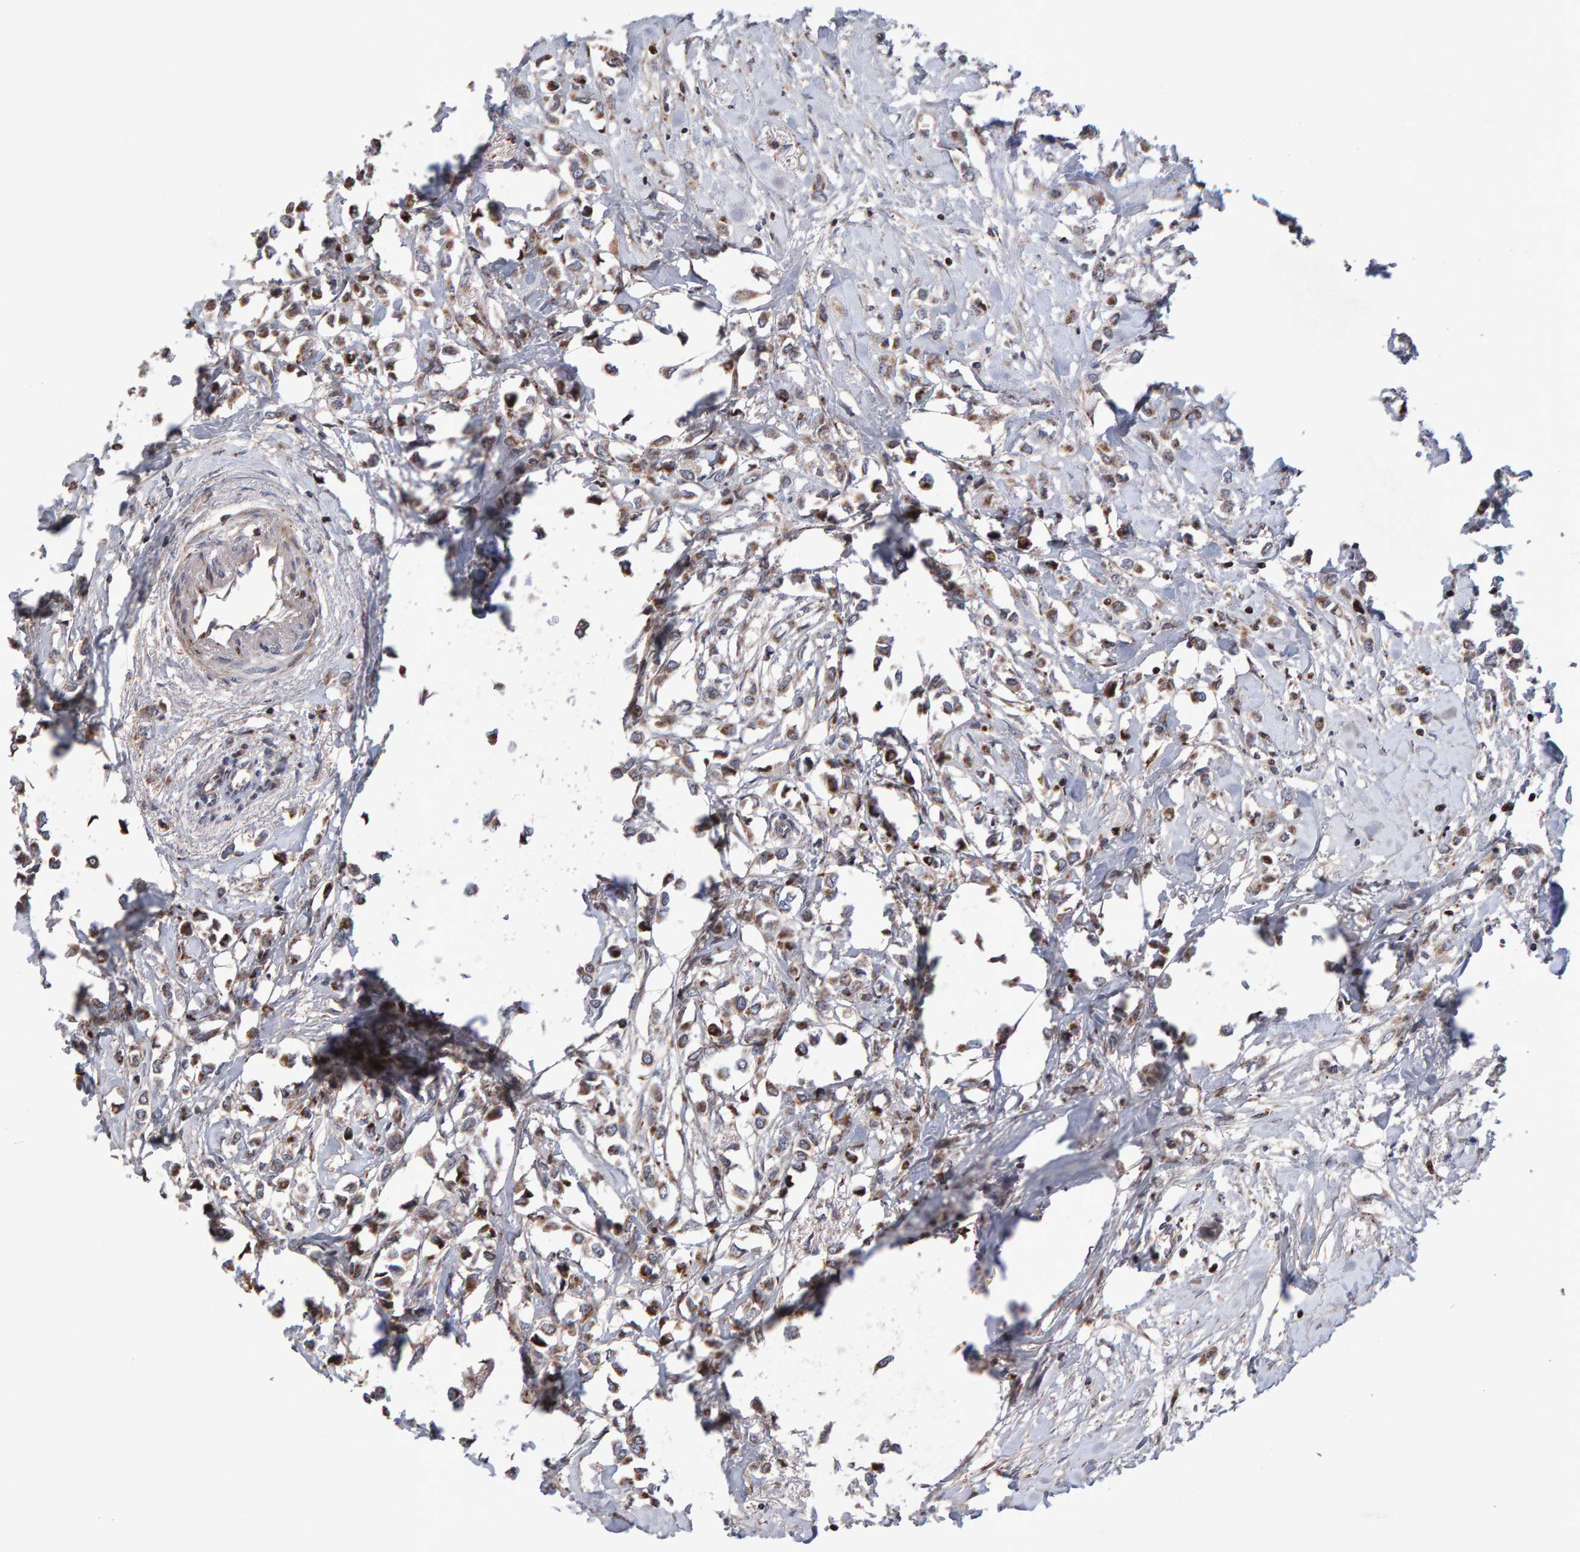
{"staining": {"intensity": "moderate", "quantity": ">75%", "location": "cytoplasmic/membranous"}, "tissue": "breast cancer", "cell_type": "Tumor cells", "image_type": "cancer", "snomed": [{"axis": "morphology", "description": "Lobular carcinoma"}, {"axis": "topography", "description": "Breast"}], "caption": "A micrograph showing moderate cytoplasmic/membranous staining in approximately >75% of tumor cells in lobular carcinoma (breast), as visualized by brown immunohistochemical staining.", "gene": "PECR", "patient": {"sex": "female", "age": 51}}